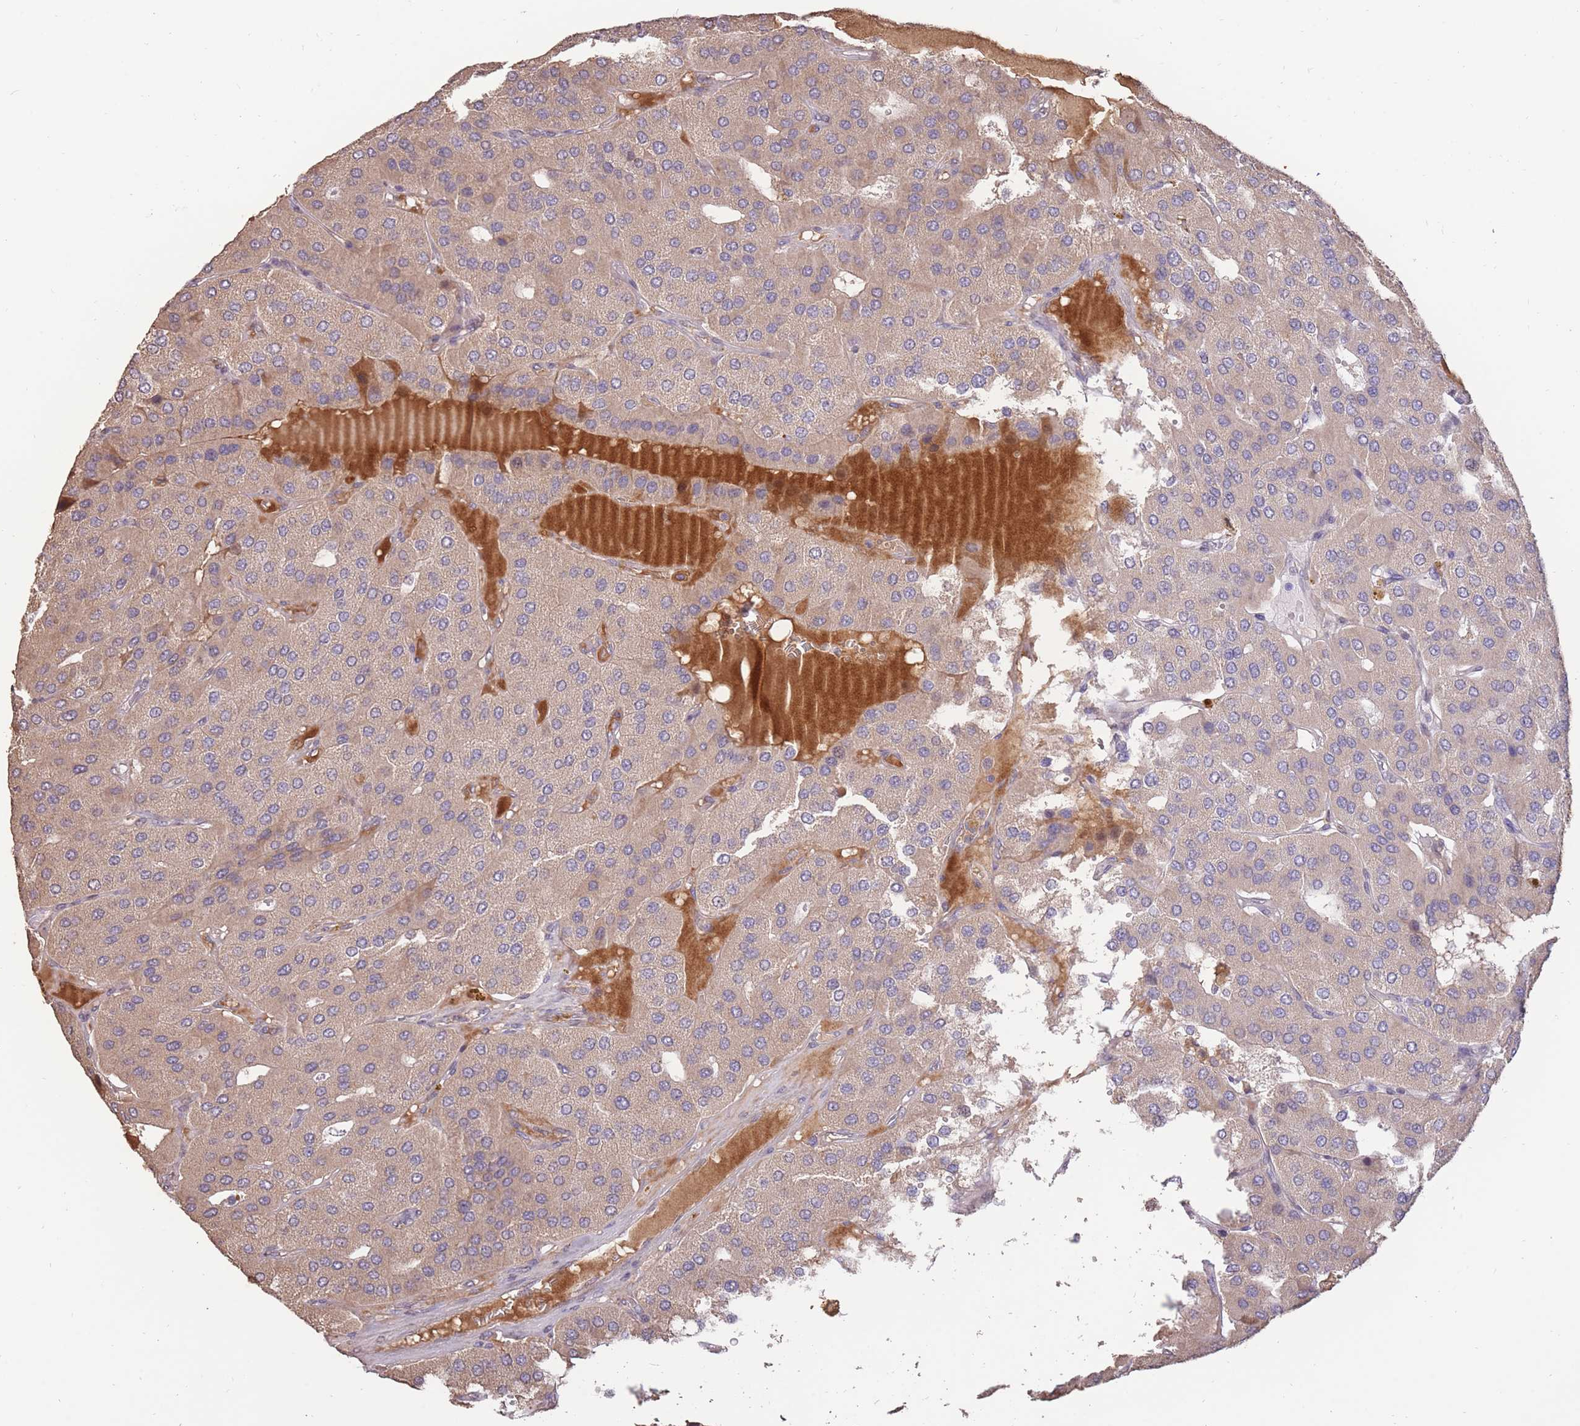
{"staining": {"intensity": "weak", "quantity": "25%-75%", "location": "cytoplasmic/membranous"}, "tissue": "parathyroid gland", "cell_type": "Glandular cells", "image_type": "normal", "snomed": [{"axis": "morphology", "description": "Normal tissue, NOS"}, {"axis": "morphology", "description": "Adenoma, NOS"}, {"axis": "topography", "description": "Parathyroid gland"}], "caption": "An immunohistochemistry histopathology image of benign tissue is shown. Protein staining in brown labels weak cytoplasmic/membranous positivity in parathyroid gland within glandular cells.", "gene": "RGS14", "patient": {"sex": "female", "age": 86}}